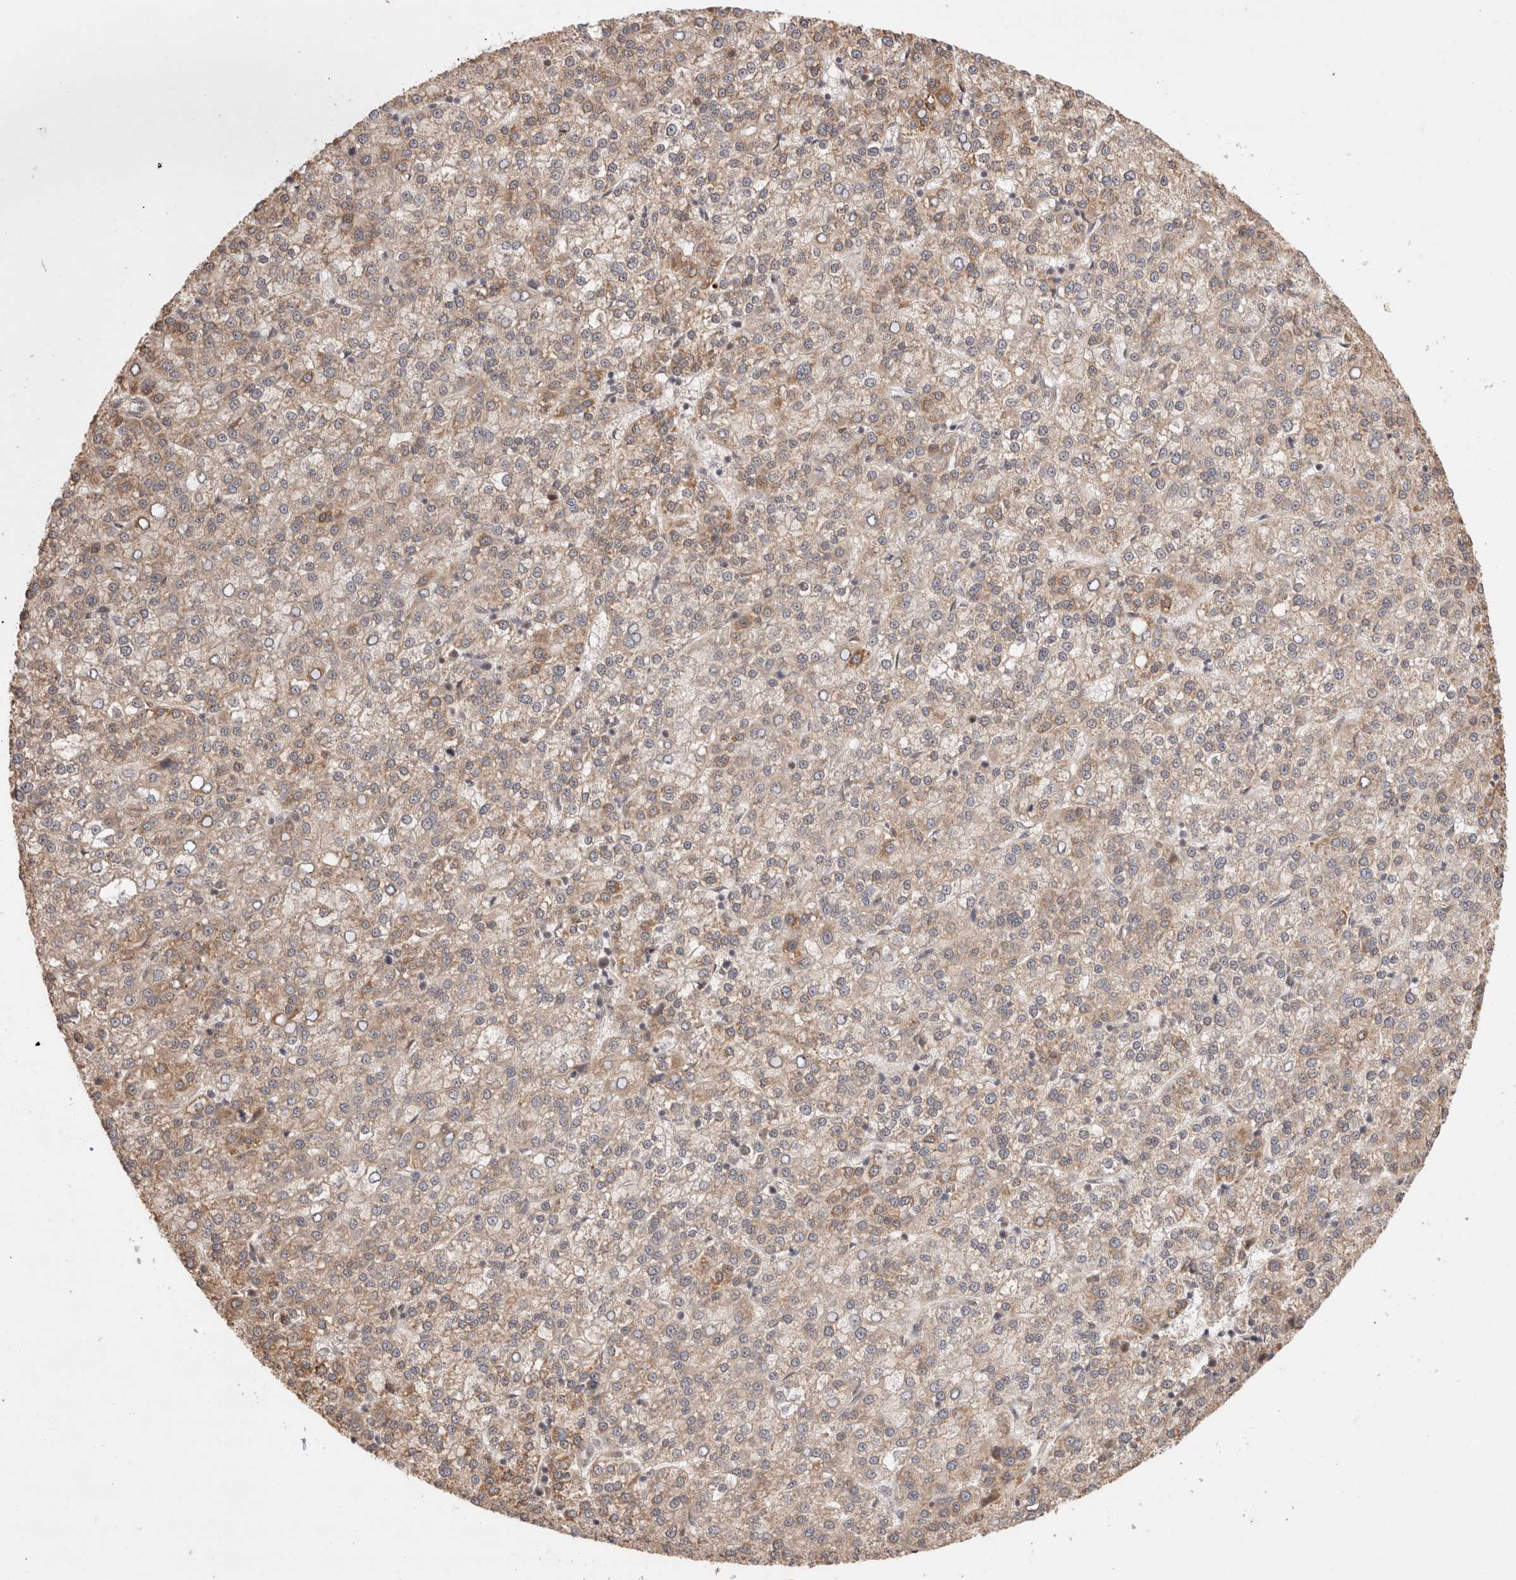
{"staining": {"intensity": "weak", "quantity": "25%-75%", "location": "cytoplasmic/membranous"}, "tissue": "liver cancer", "cell_type": "Tumor cells", "image_type": "cancer", "snomed": [{"axis": "morphology", "description": "Carcinoma, Hepatocellular, NOS"}, {"axis": "topography", "description": "Liver"}], "caption": "Liver hepatocellular carcinoma stained with a brown dye displays weak cytoplasmic/membranous positive staining in approximately 25%-75% of tumor cells.", "gene": "MPHOSPH6", "patient": {"sex": "female", "age": 58}}